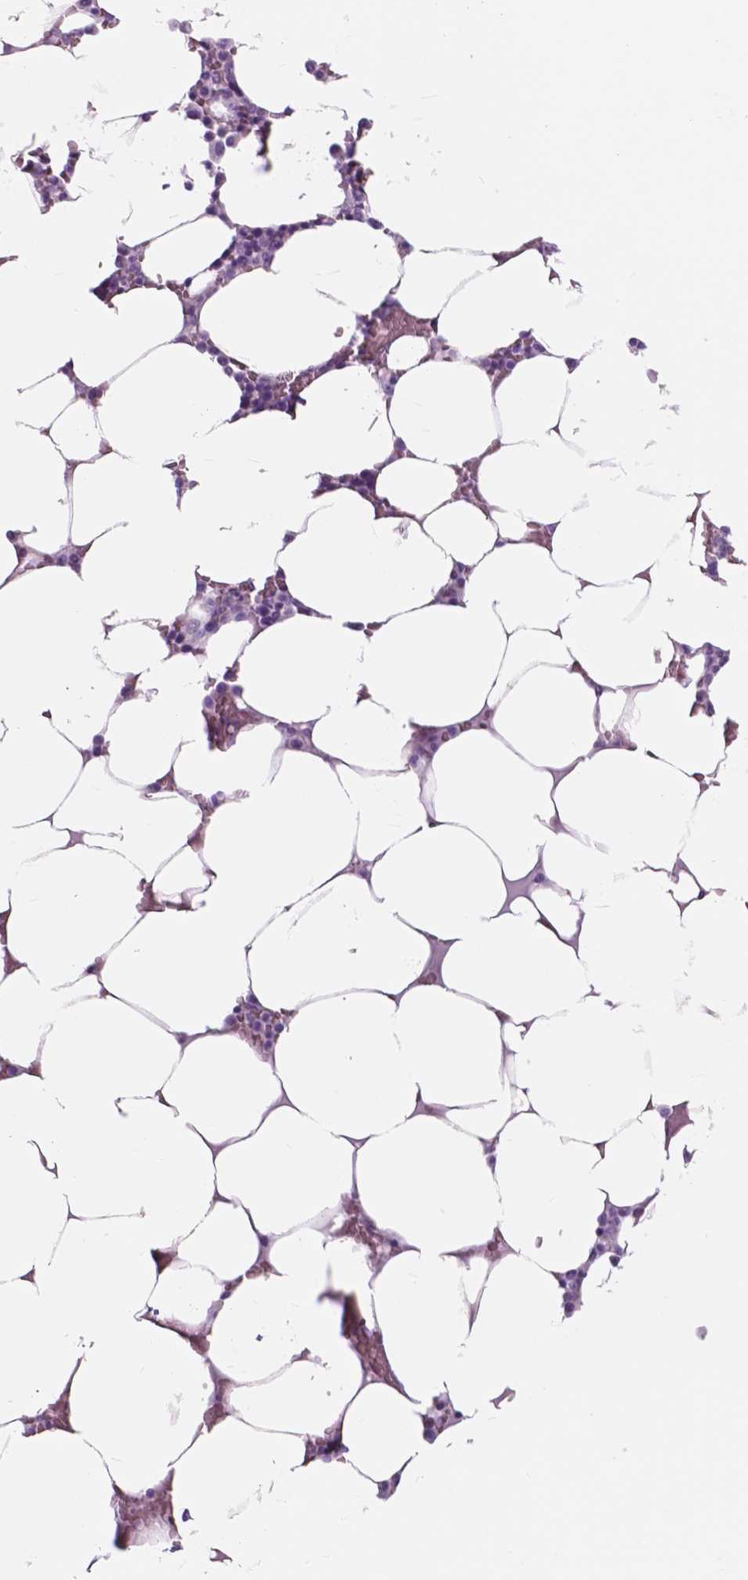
{"staining": {"intensity": "negative", "quantity": "none", "location": "none"}, "tissue": "bone marrow", "cell_type": "Hematopoietic cells", "image_type": "normal", "snomed": [{"axis": "morphology", "description": "Normal tissue, NOS"}, {"axis": "topography", "description": "Bone marrow"}], "caption": "A histopathology image of human bone marrow is negative for staining in hematopoietic cells. Brightfield microscopy of IHC stained with DAB (brown) and hematoxylin (blue), captured at high magnification.", "gene": "FXYD2", "patient": {"sex": "female", "age": 52}}